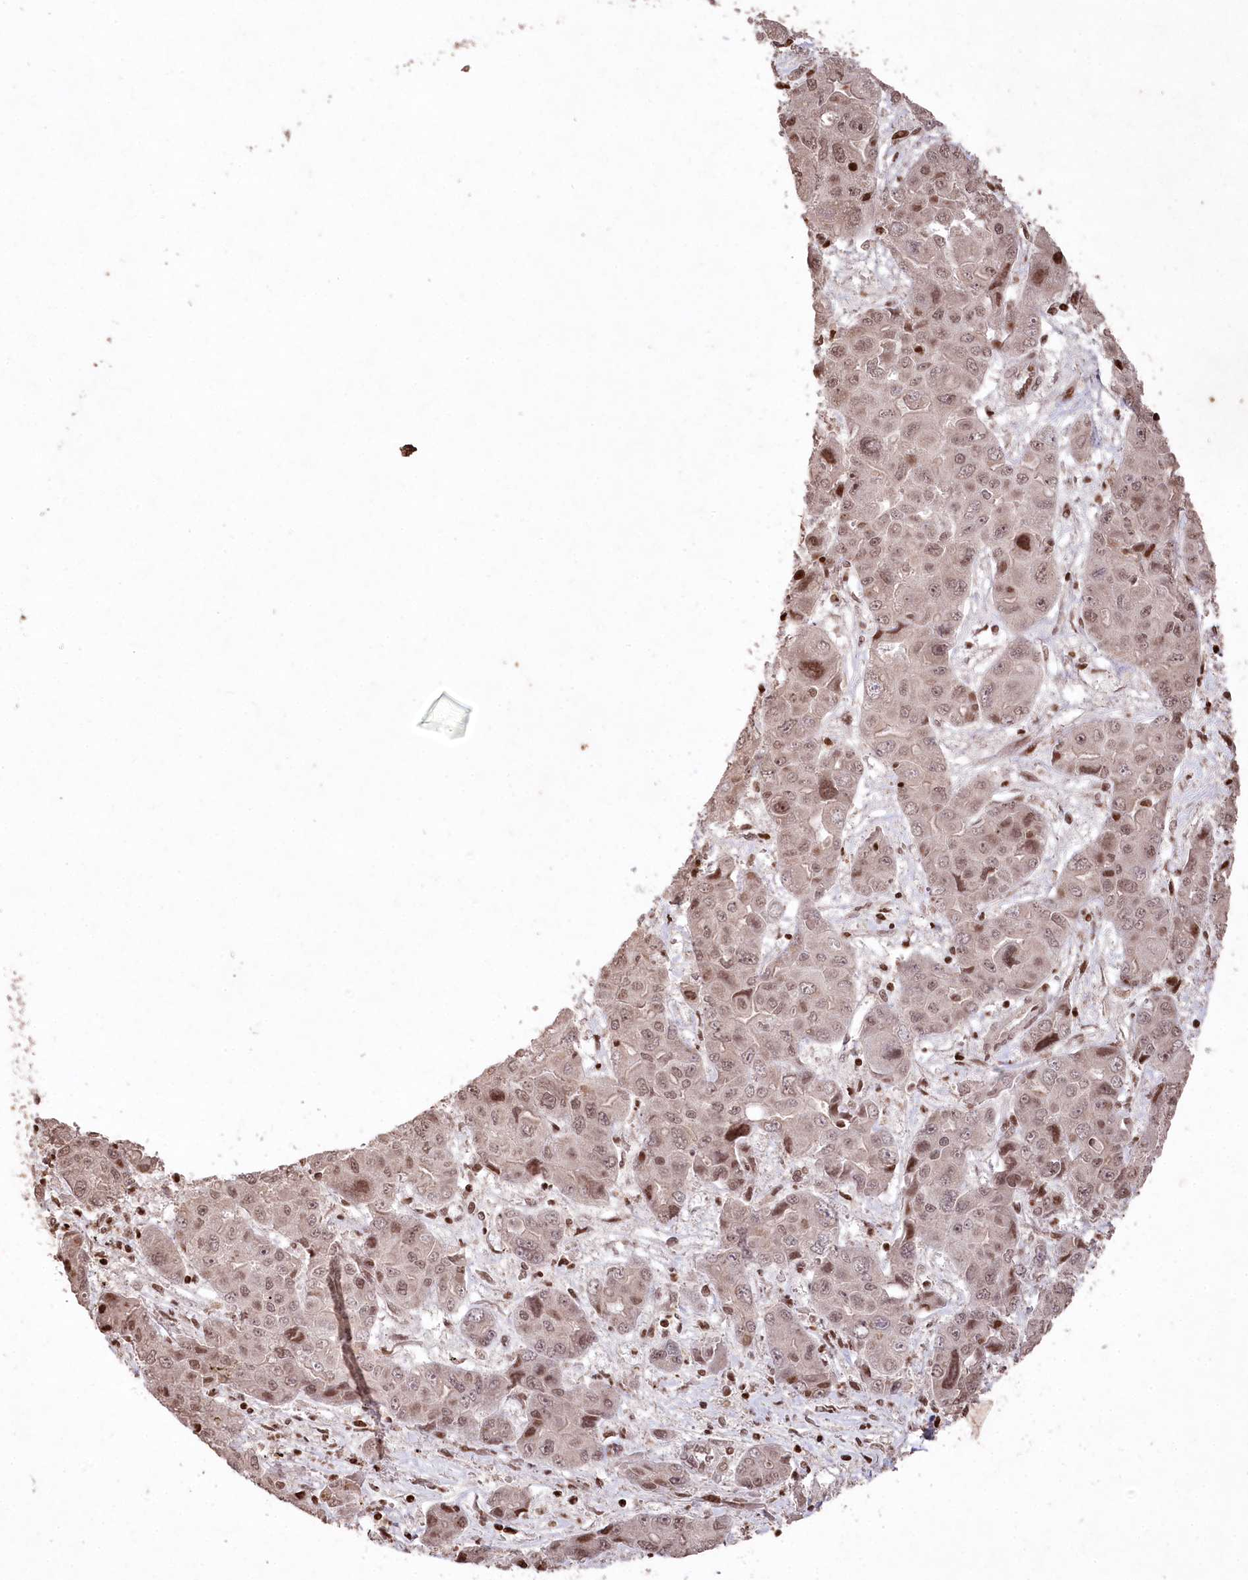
{"staining": {"intensity": "moderate", "quantity": ">75%", "location": "nuclear"}, "tissue": "liver cancer", "cell_type": "Tumor cells", "image_type": "cancer", "snomed": [{"axis": "morphology", "description": "Cholangiocarcinoma"}, {"axis": "topography", "description": "Liver"}], "caption": "There is medium levels of moderate nuclear staining in tumor cells of liver cholangiocarcinoma, as demonstrated by immunohistochemical staining (brown color).", "gene": "CCSER2", "patient": {"sex": "male", "age": 67}}